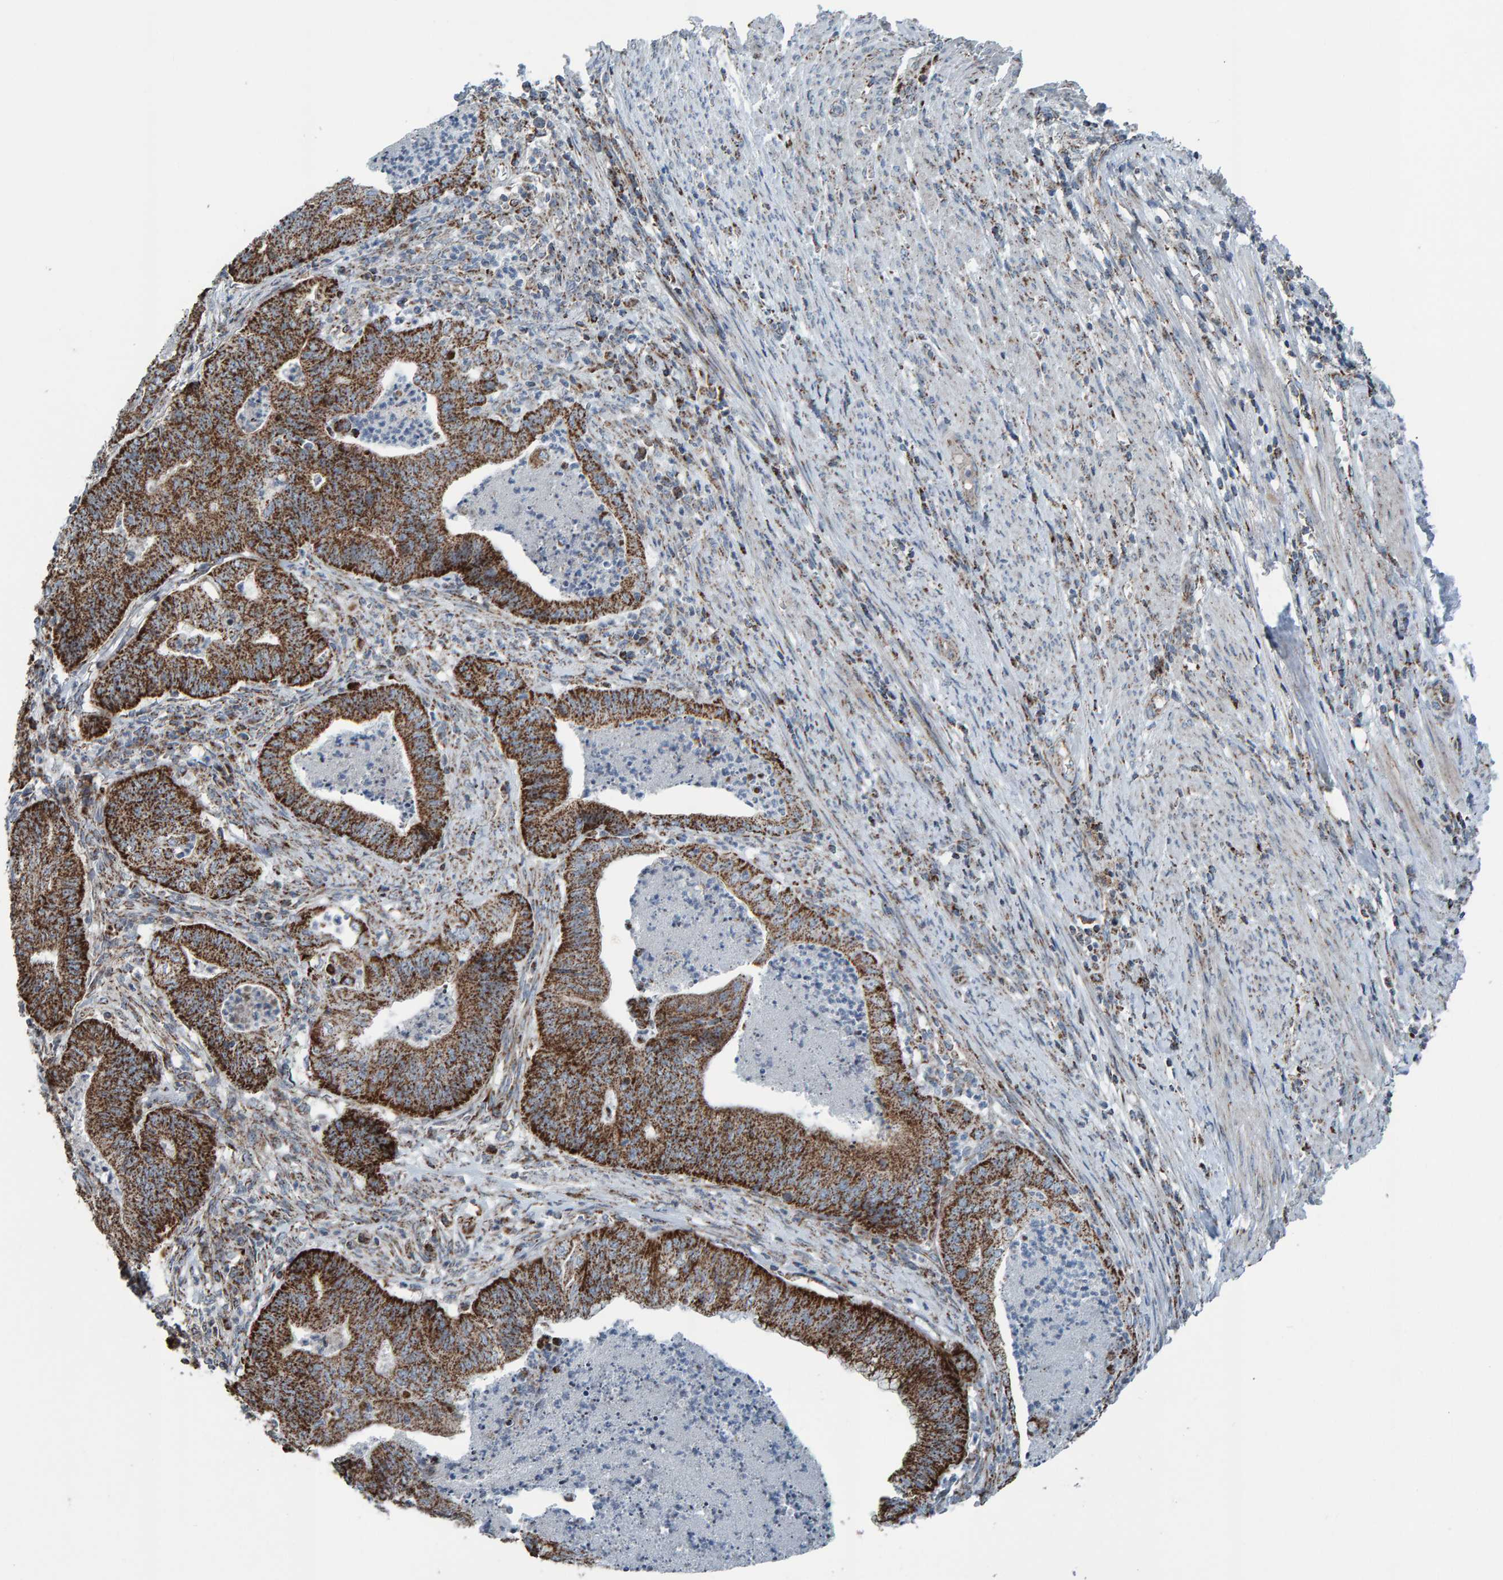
{"staining": {"intensity": "strong", "quantity": ">75%", "location": "cytoplasmic/membranous"}, "tissue": "endometrial cancer", "cell_type": "Tumor cells", "image_type": "cancer", "snomed": [{"axis": "morphology", "description": "Polyp, NOS"}, {"axis": "morphology", "description": "Adenocarcinoma, NOS"}, {"axis": "morphology", "description": "Adenoma, NOS"}, {"axis": "topography", "description": "Endometrium"}], "caption": "Strong cytoplasmic/membranous positivity is identified in approximately >75% of tumor cells in adenoma (endometrial). (brown staining indicates protein expression, while blue staining denotes nuclei).", "gene": "ZNF48", "patient": {"sex": "female", "age": 79}}